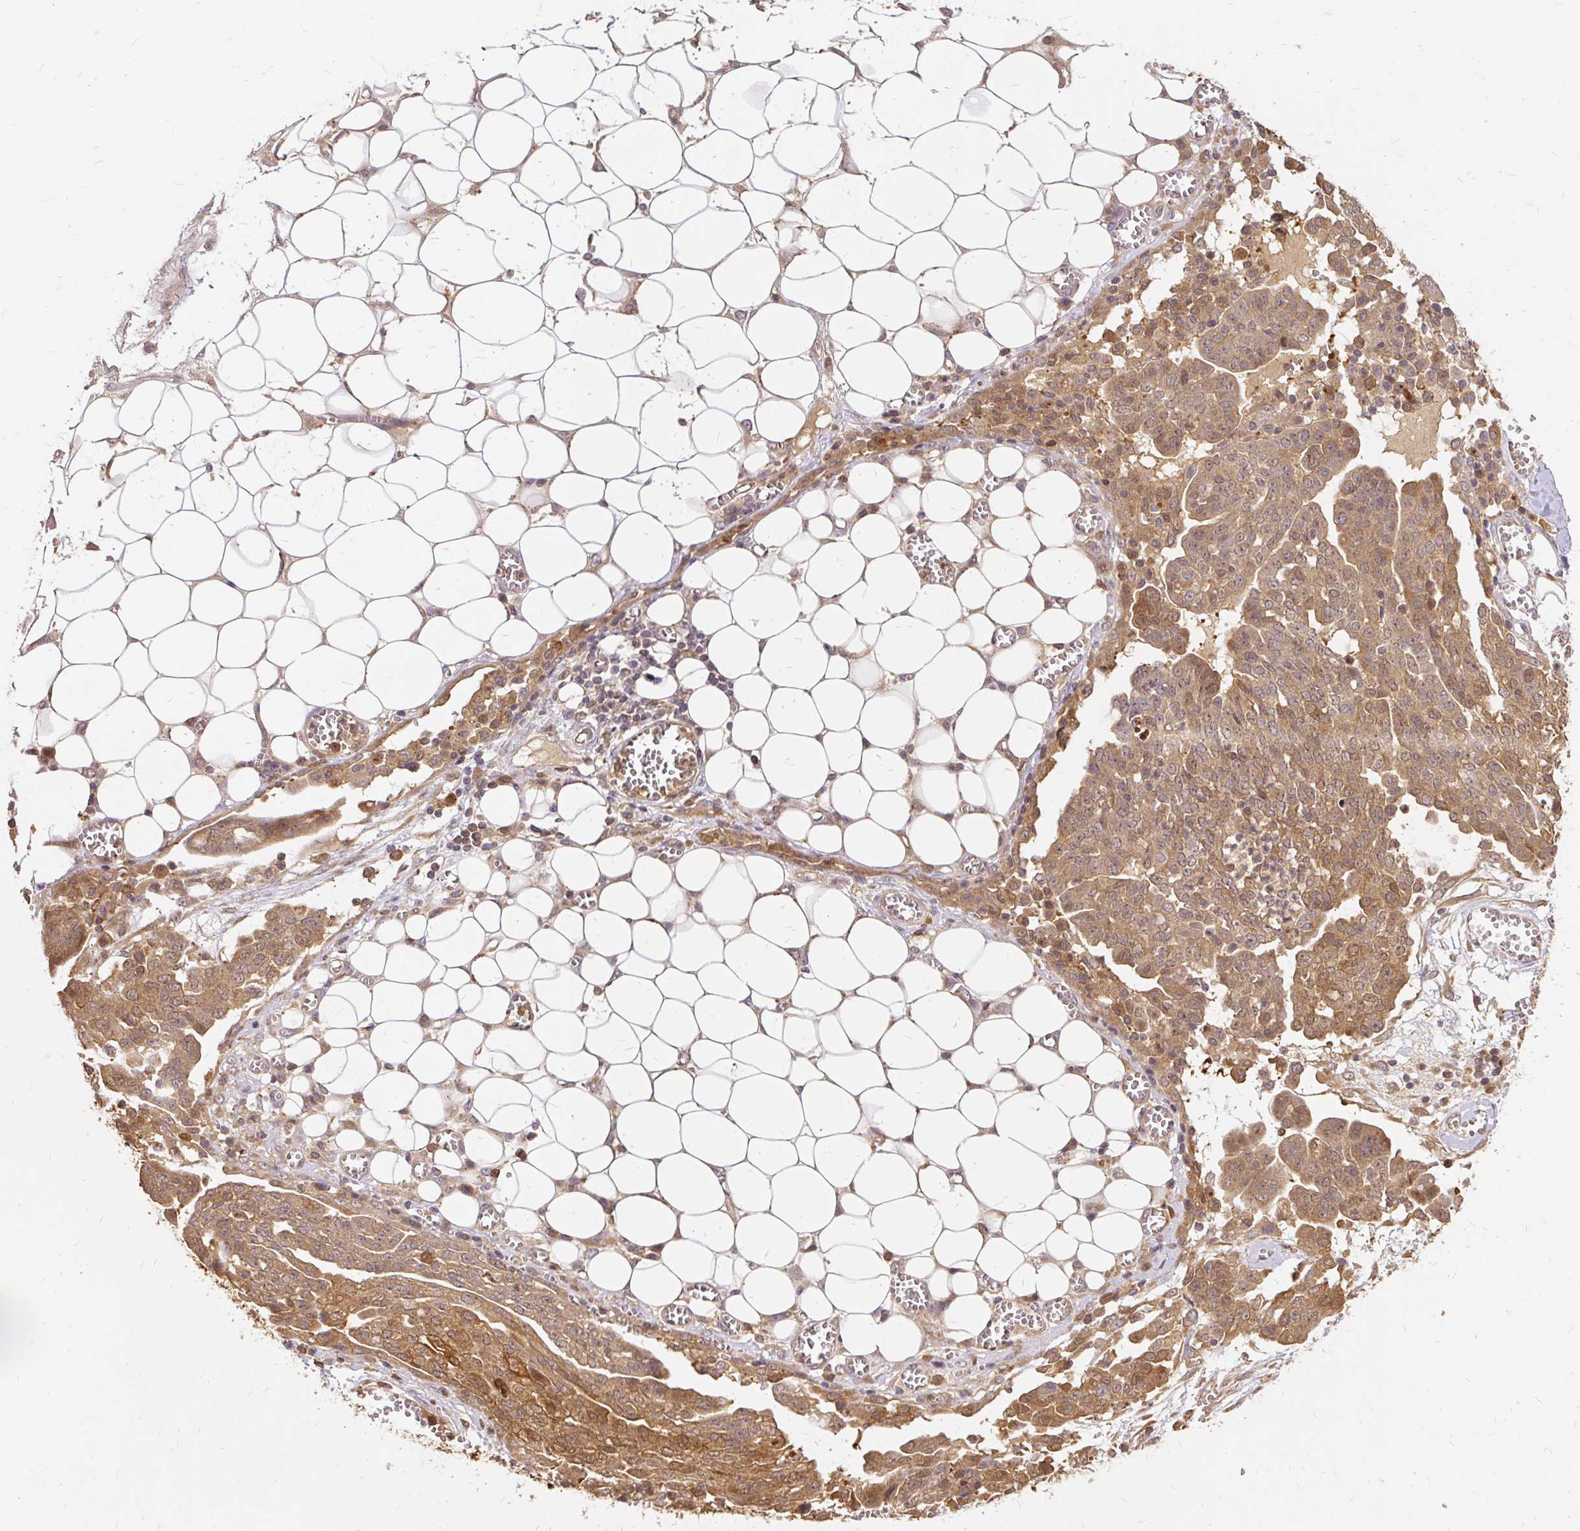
{"staining": {"intensity": "moderate", "quantity": ">75%", "location": "cytoplasmic/membranous"}, "tissue": "ovarian cancer", "cell_type": "Tumor cells", "image_type": "cancer", "snomed": [{"axis": "morphology", "description": "Cystadenocarcinoma, serous, NOS"}, {"axis": "topography", "description": "Soft tissue"}, {"axis": "topography", "description": "Ovary"}], "caption": "Immunohistochemistry image of ovarian cancer stained for a protein (brown), which demonstrates medium levels of moderate cytoplasmic/membranous positivity in about >75% of tumor cells.", "gene": "AP5S1", "patient": {"sex": "female", "age": 57}}